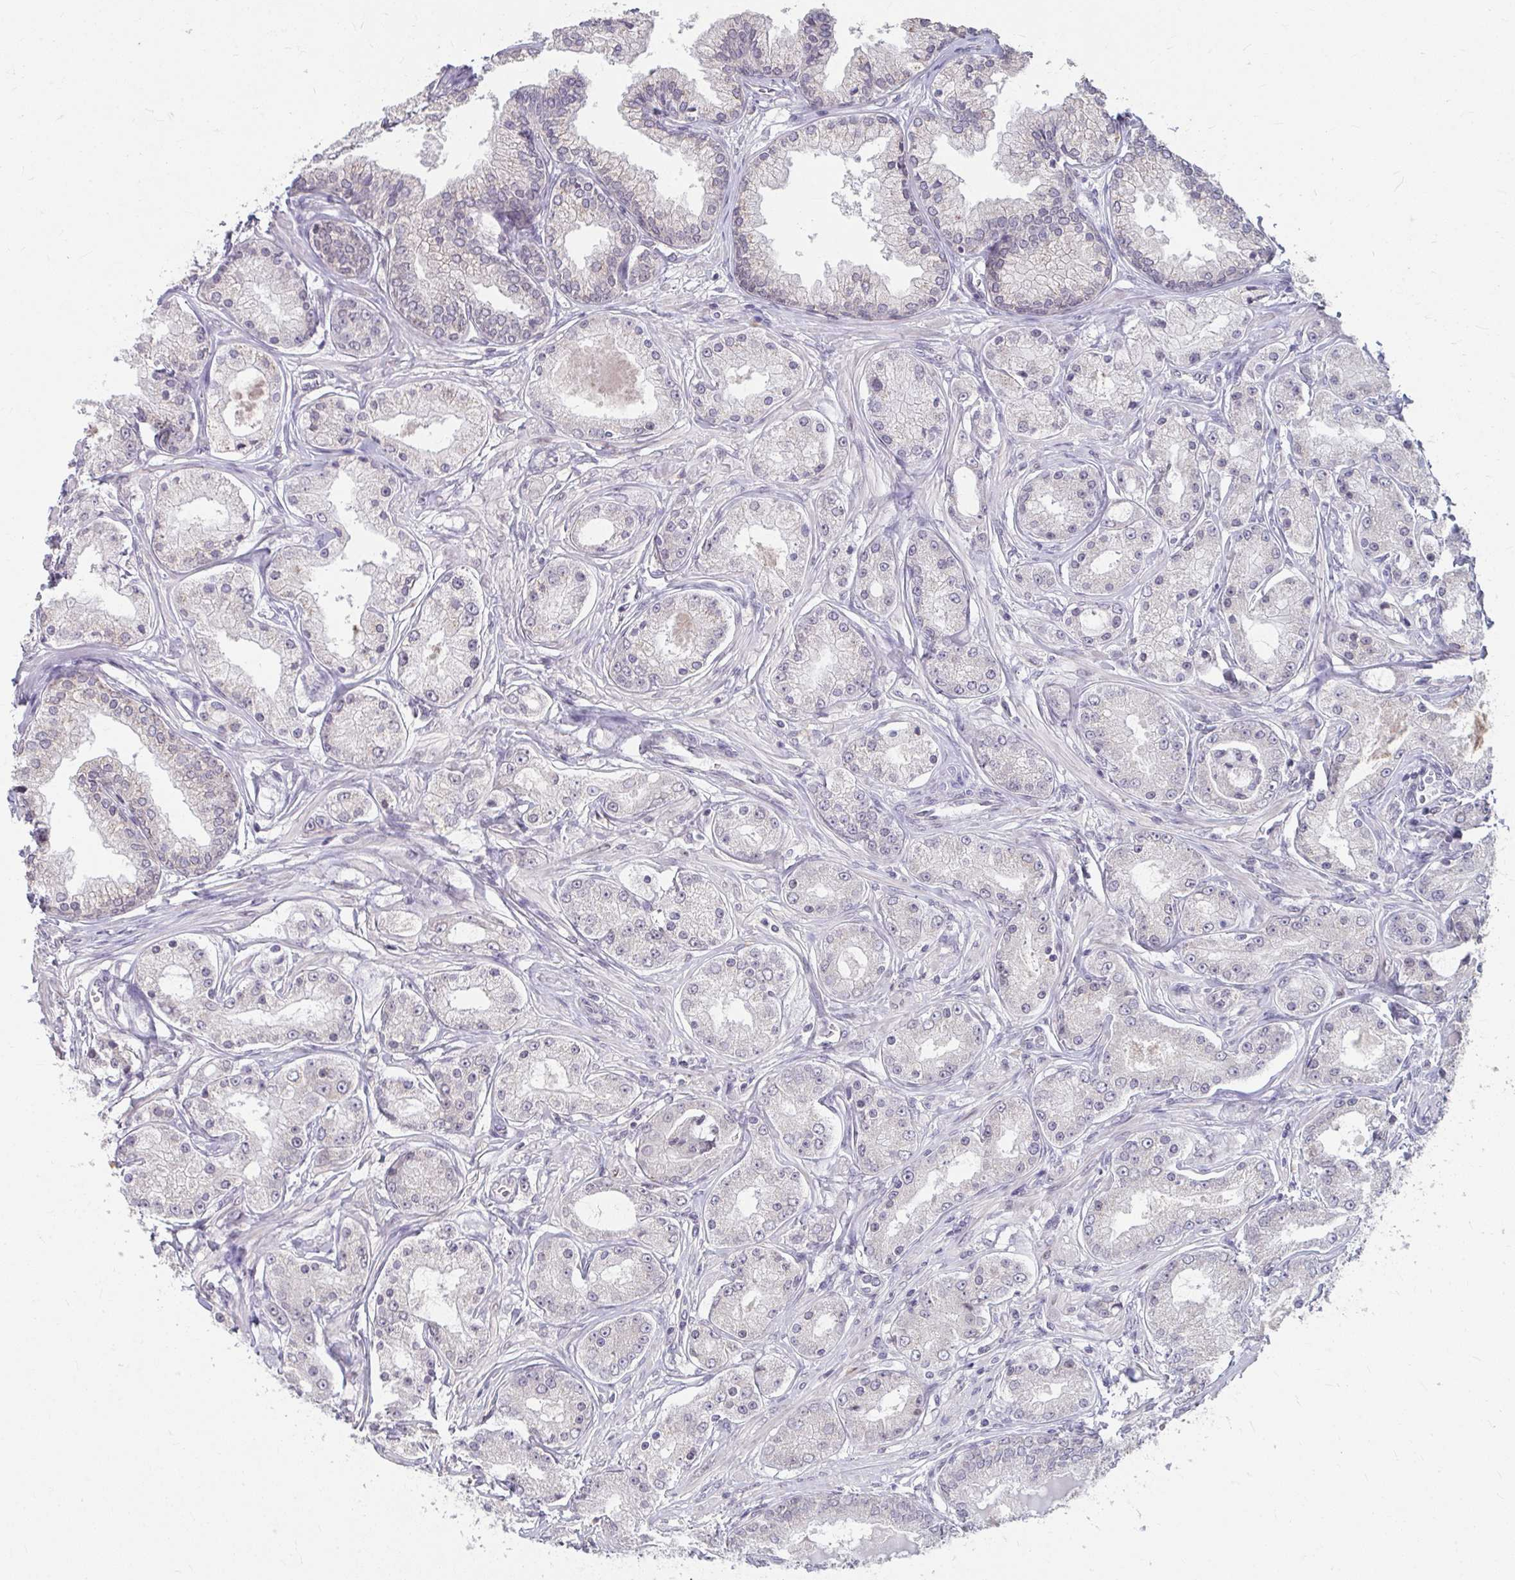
{"staining": {"intensity": "negative", "quantity": "none", "location": "none"}, "tissue": "prostate cancer", "cell_type": "Tumor cells", "image_type": "cancer", "snomed": [{"axis": "morphology", "description": "Adenocarcinoma, High grade"}, {"axis": "topography", "description": "Prostate"}], "caption": "High magnification brightfield microscopy of adenocarcinoma (high-grade) (prostate) stained with DAB (3,3'-diaminobenzidine) (brown) and counterstained with hematoxylin (blue): tumor cells show no significant staining.", "gene": "NUP133", "patient": {"sex": "male", "age": 66}}